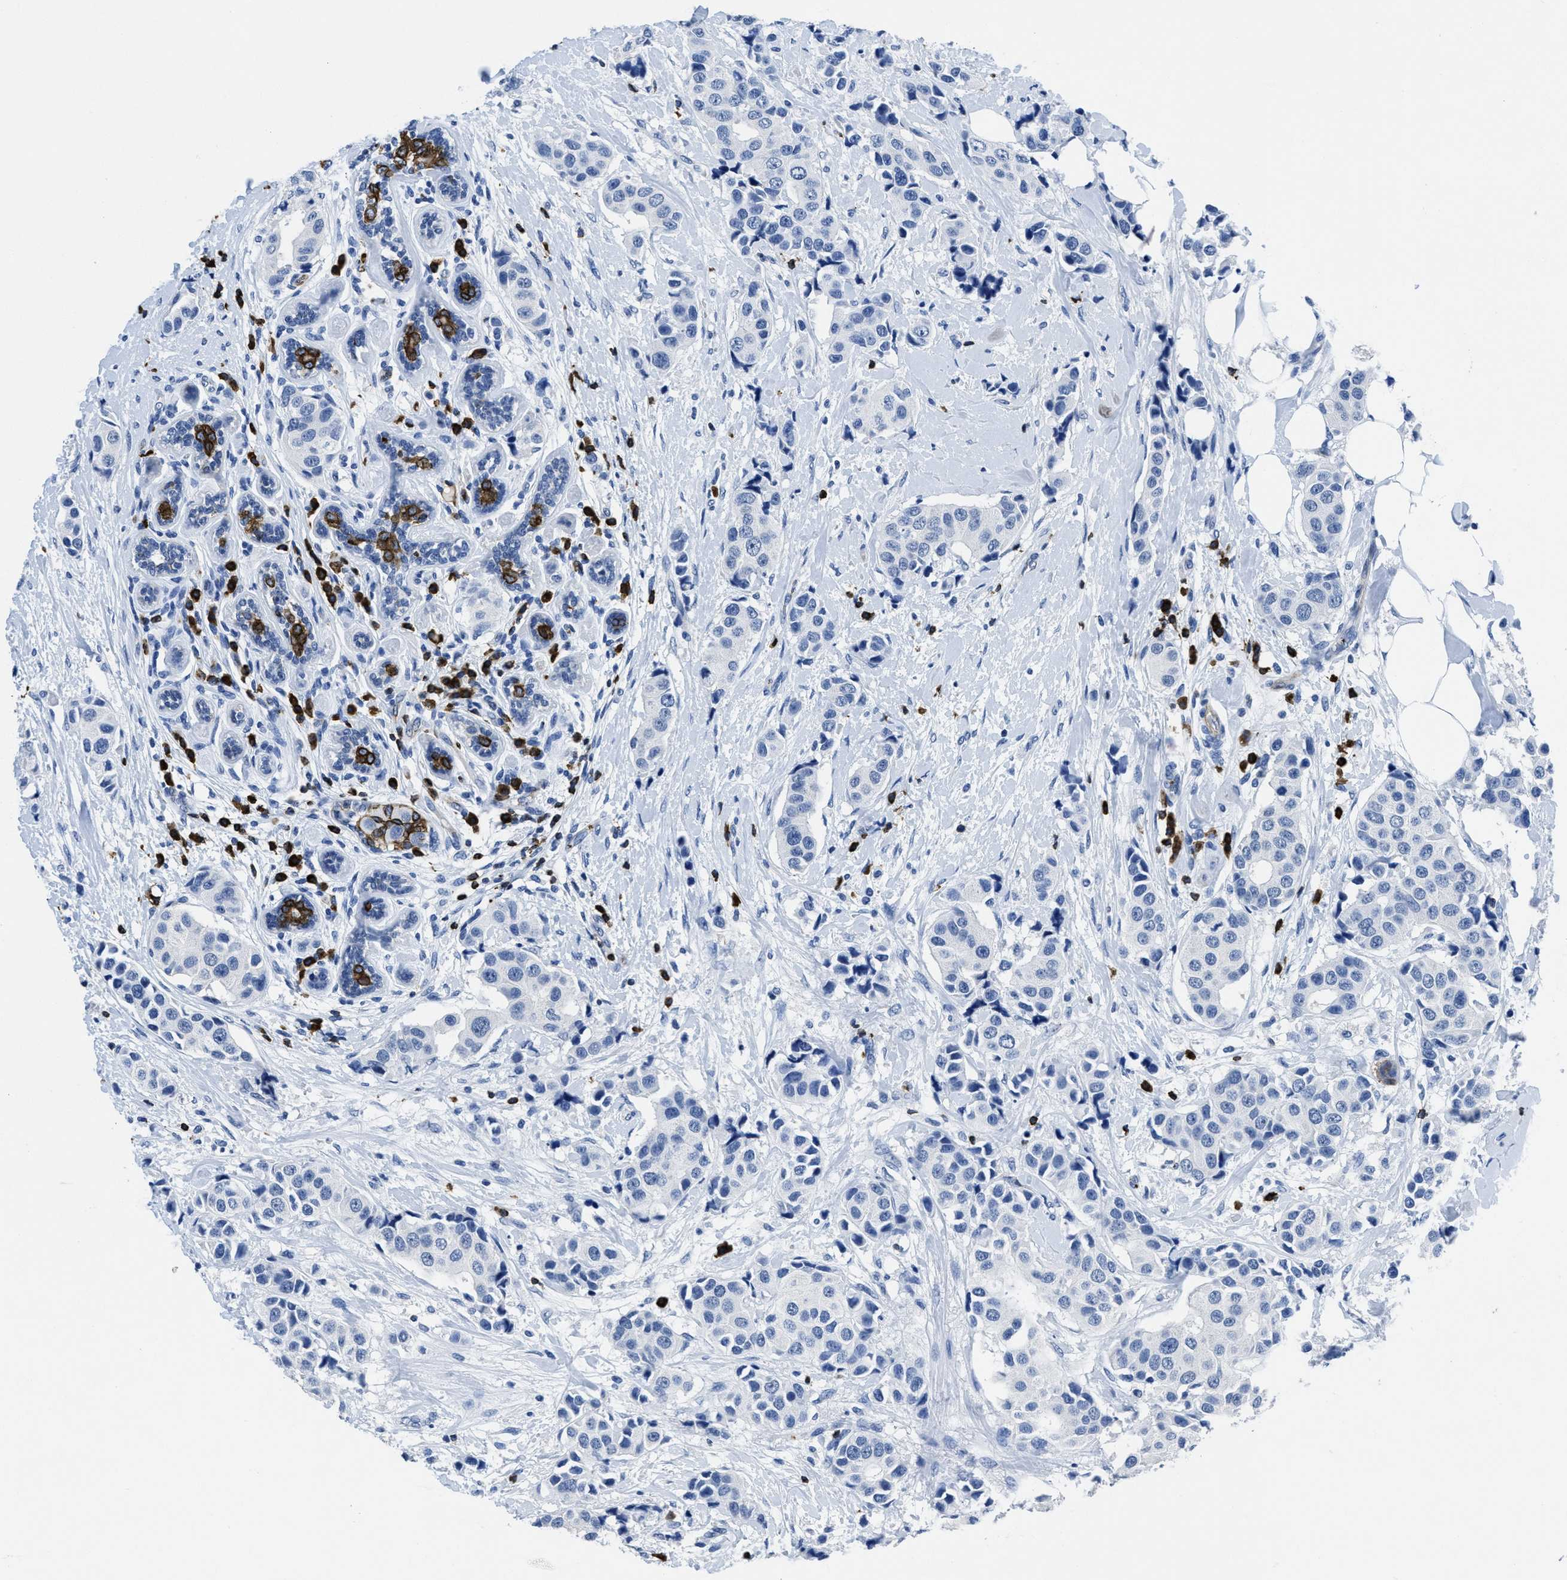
{"staining": {"intensity": "negative", "quantity": "none", "location": "none"}, "tissue": "breast cancer", "cell_type": "Tumor cells", "image_type": "cancer", "snomed": [{"axis": "morphology", "description": "Normal tissue, NOS"}, {"axis": "morphology", "description": "Duct carcinoma"}, {"axis": "topography", "description": "Breast"}], "caption": "A high-resolution histopathology image shows immunohistochemistry staining of breast cancer, which shows no significant positivity in tumor cells. (Stains: DAB immunohistochemistry (IHC) with hematoxylin counter stain, Microscopy: brightfield microscopy at high magnification).", "gene": "ITGA3", "patient": {"sex": "female", "age": 39}}